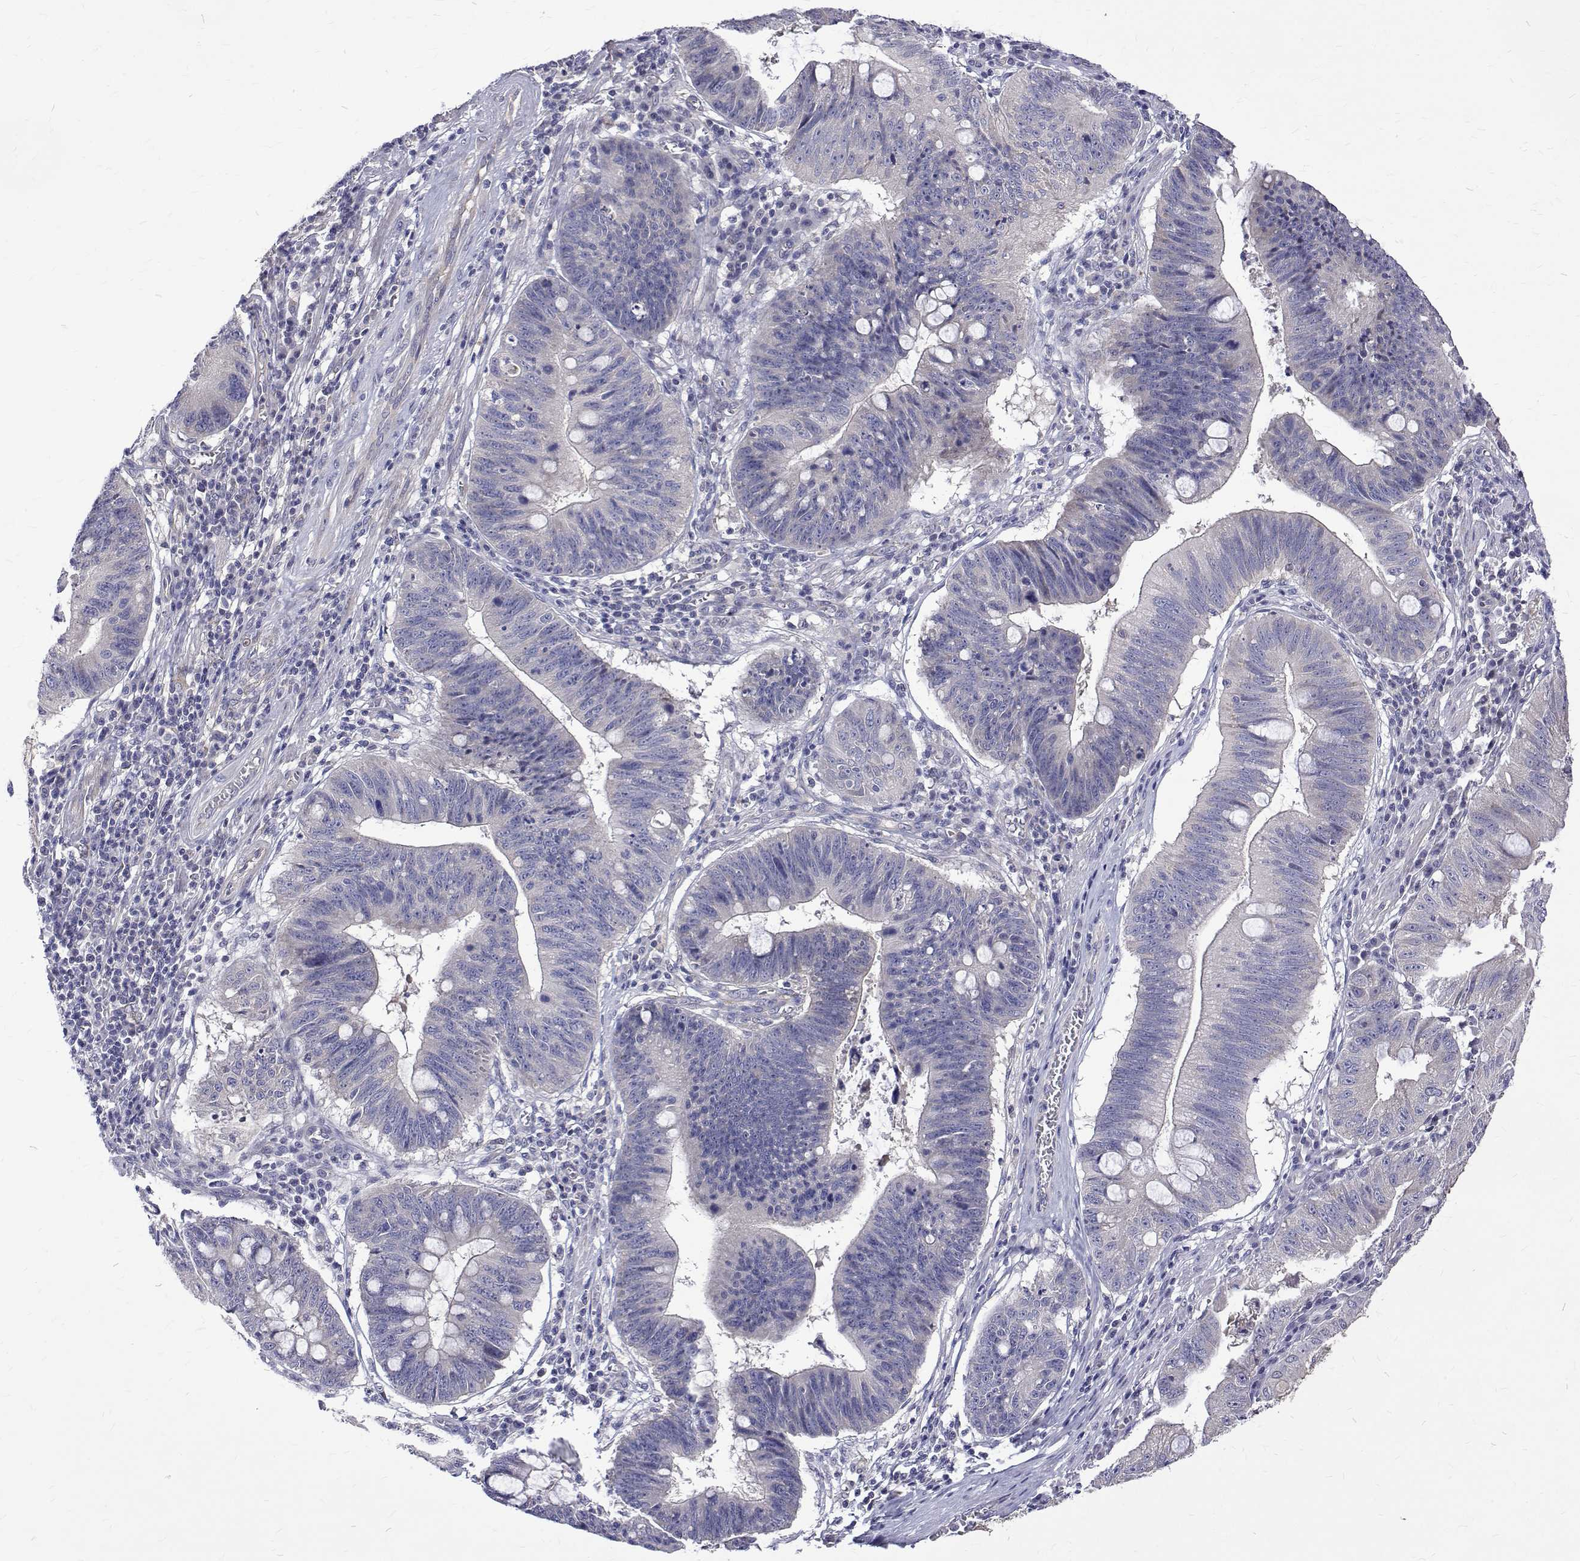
{"staining": {"intensity": "negative", "quantity": "none", "location": "none"}, "tissue": "stomach cancer", "cell_type": "Tumor cells", "image_type": "cancer", "snomed": [{"axis": "morphology", "description": "Adenocarcinoma, NOS"}, {"axis": "topography", "description": "Stomach"}], "caption": "DAB (3,3'-diaminobenzidine) immunohistochemical staining of stomach cancer (adenocarcinoma) exhibits no significant expression in tumor cells.", "gene": "PADI1", "patient": {"sex": "male", "age": 59}}